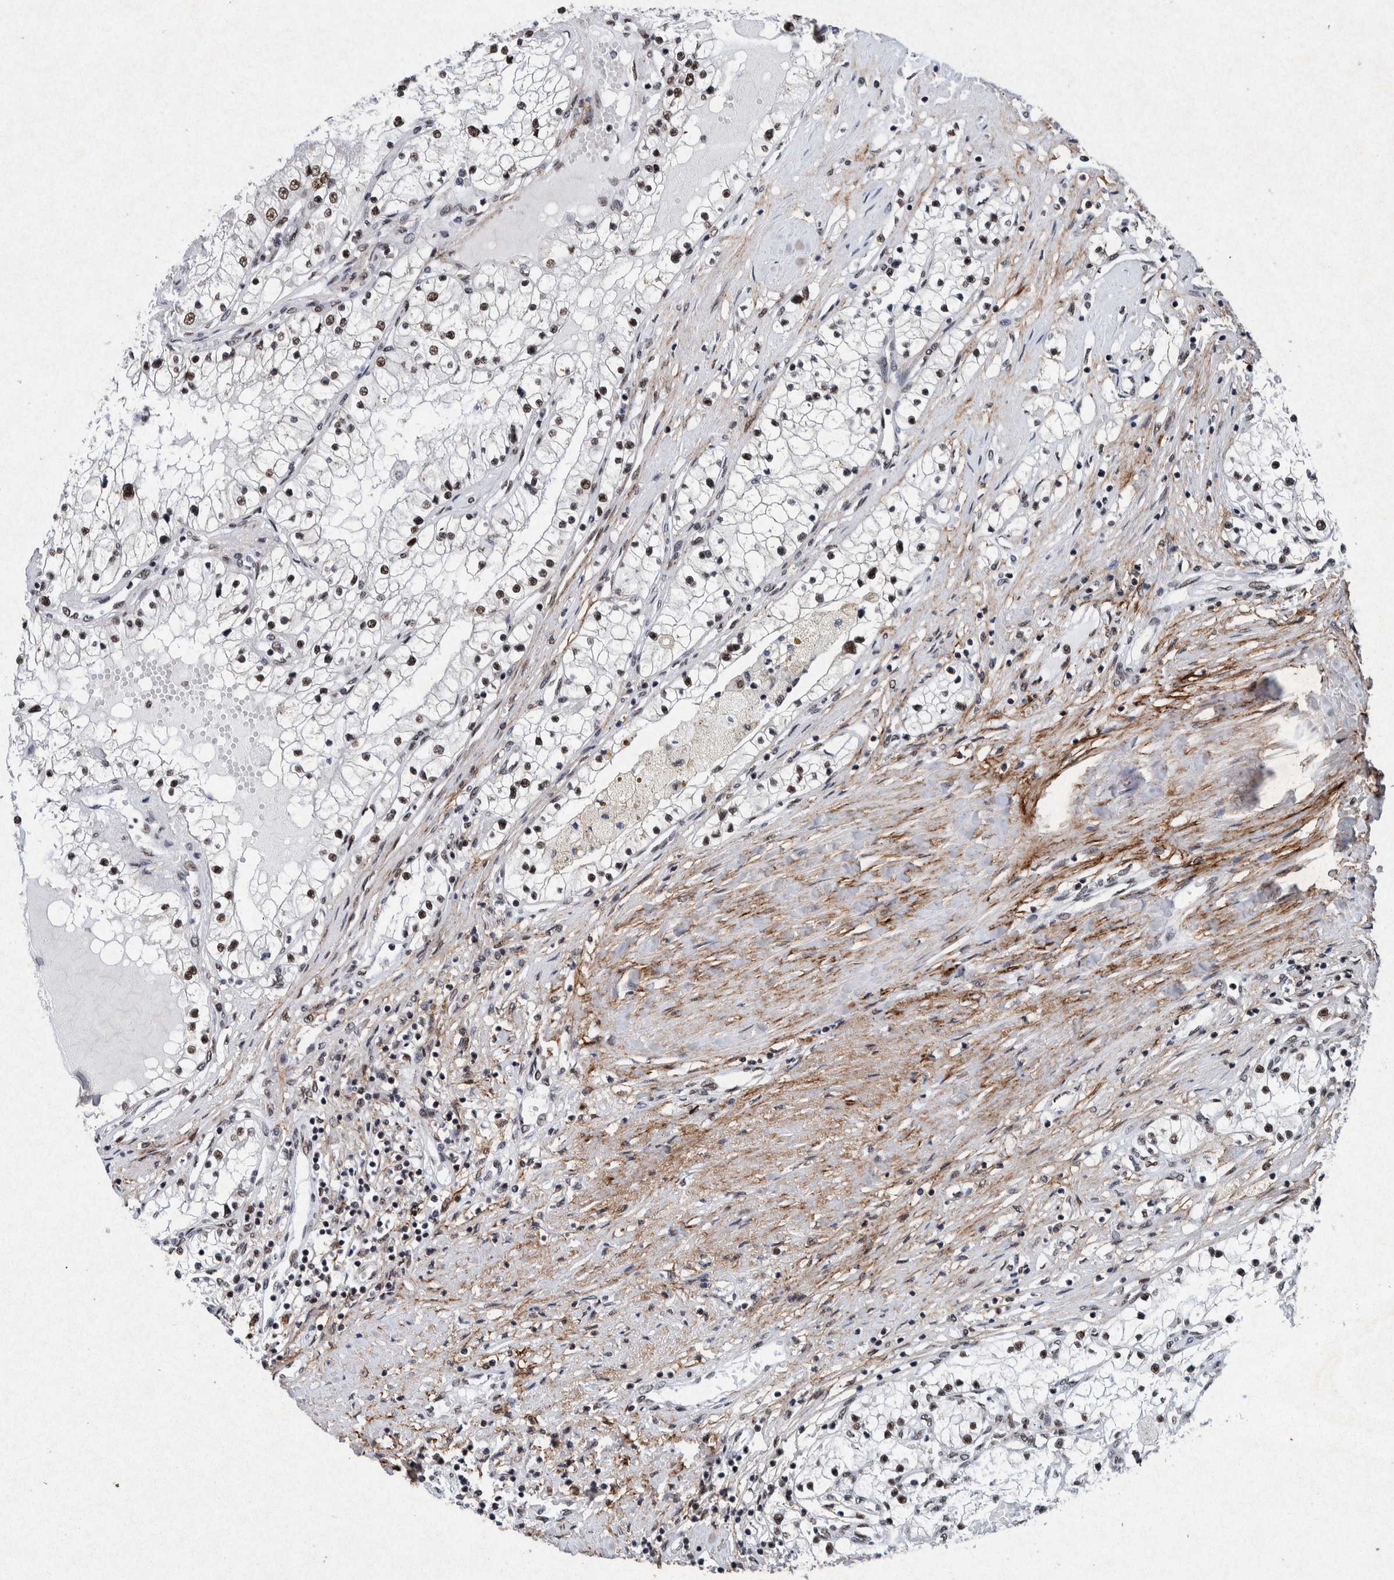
{"staining": {"intensity": "moderate", "quantity": ">75%", "location": "nuclear"}, "tissue": "renal cancer", "cell_type": "Tumor cells", "image_type": "cancer", "snomed": [{"axis": "morphology", "description": "Adenocarcinoma, NOS"}, {"axis": "topography", "description": "Kidney"}], "caption": "Moderate nuclear staining is present in about >75% of tumor cells in adenocarcinoma (renal).", "gene": "TAF10", "patient": {"sex": "male", "age": 68}}